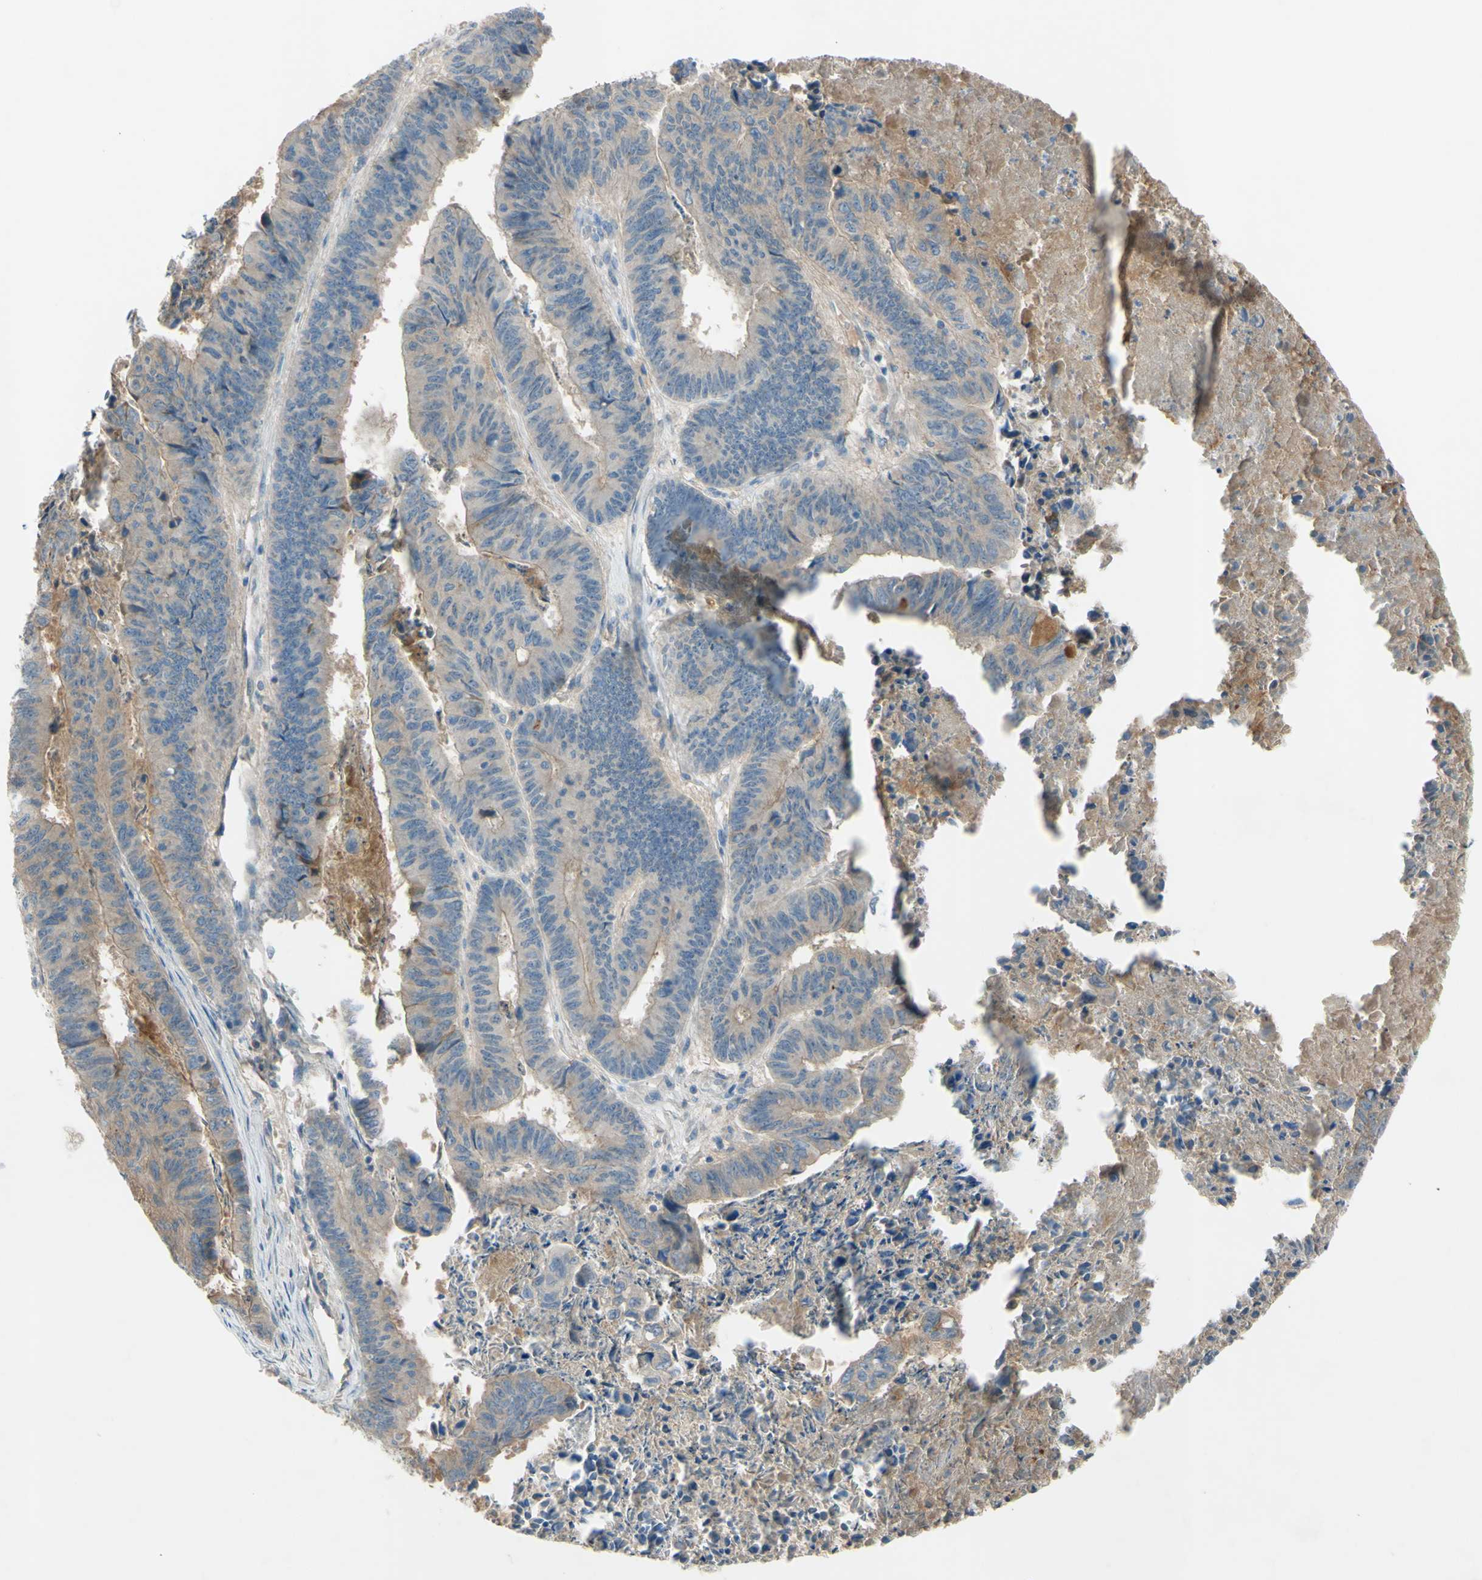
{"staining": {"intensity": "negative", "quantity": "none", "location": "none"}, "tissue": "stomach cancer", "cell_type": "Tumor cells", "image_type": "cancer", "snomed": [{"axis": "morphology", "description": "Adenocarcinoma, NOS"}, {"axis": "topography", "description": "Stomach, lower"}], "caption": "A high-resolution image shows IHC staining of stomach cancer, which shows no significant staining in tumor cells.", "gene": "ATRN", "patient": {"sex": "male", "age": 77}}